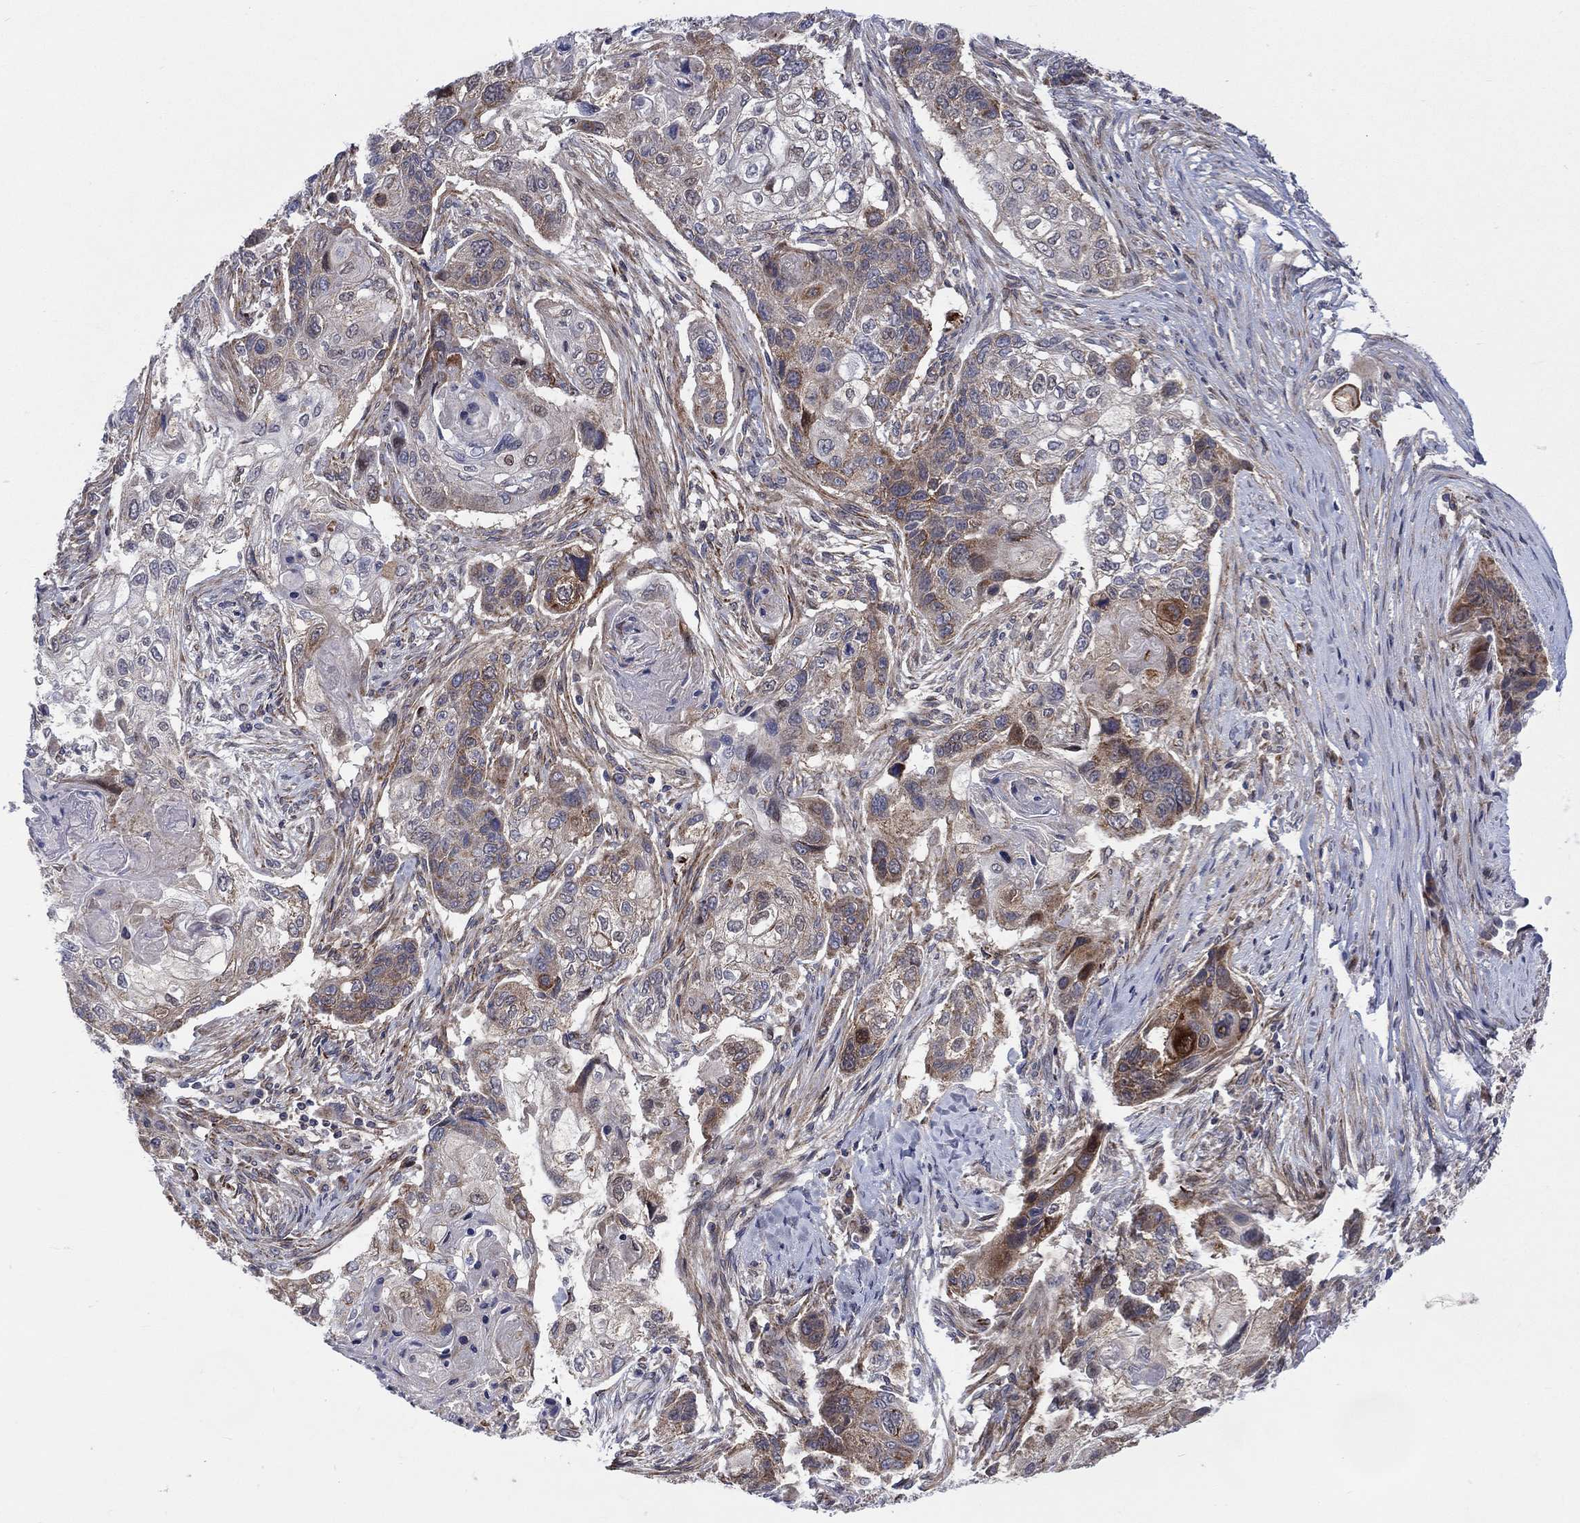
{"staining": {"intensity": "moderate", "quantity": "<25%", "location": "cytoplasmic/membranous"}, "tissue": "lung cancer", "cell_type": "Tumor cells", "image_type": "cancer", "snomed": [{"axis": "morphology", "description": "Normal tissue, NOS"}, {"axis": "morphology", "description": "Squamous cell carcinoma, NOS"}, {"axis": "topography", "description": "Bronchus"}, {"axis": "topography", "description": "Lung"}], "caption": "Tumor cells display low levels of moderate cytoplasmic/membranous staining in approximately <25% of cells in human lung squamous cell carcinoma.", "gene": "SLC35F2", "patient": {"sex": "male", "age": 69}}